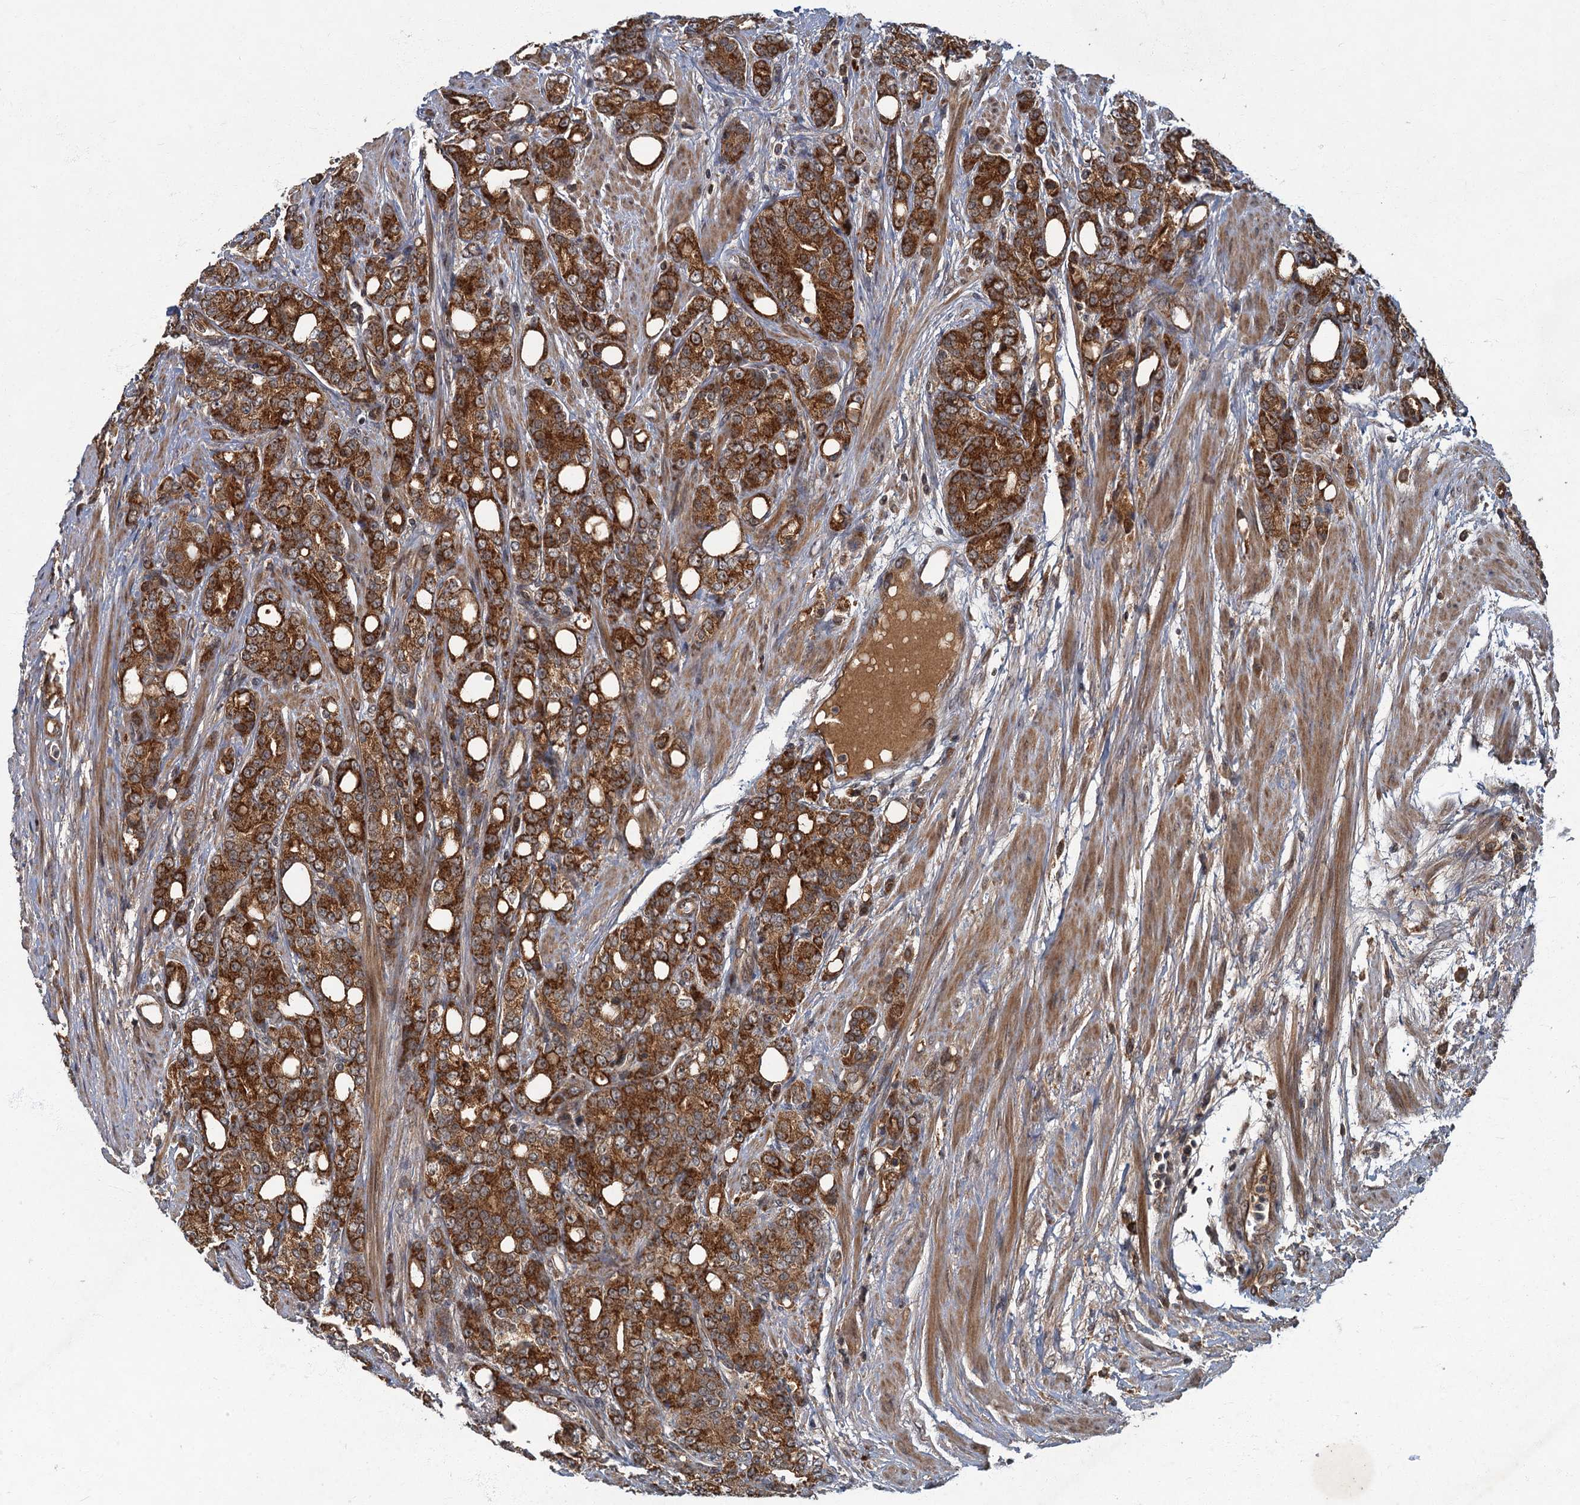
{"staining": {"intensity": "strong", "quantity": ">75%", "location": "cytoplasmic/membranous"}, "tissue": "prostate cancer", "cell_type": "Tumor cells", "image_type": "cancer", "snomed": [{"axis": "morphology", "description": "Adenocarcinoma, High grade"}, {"axis": "topography", "description": "Prostate"}], "caption": "DAB immunohistochemical staining of human prostate adenocarcinoma (high-grade) exhibits strong cytoplasmic/membranous protein staining in approximately >75% of tumor cells.", "gene": "SLC11A2", "patient": {"sex": "male", "age": 62}}